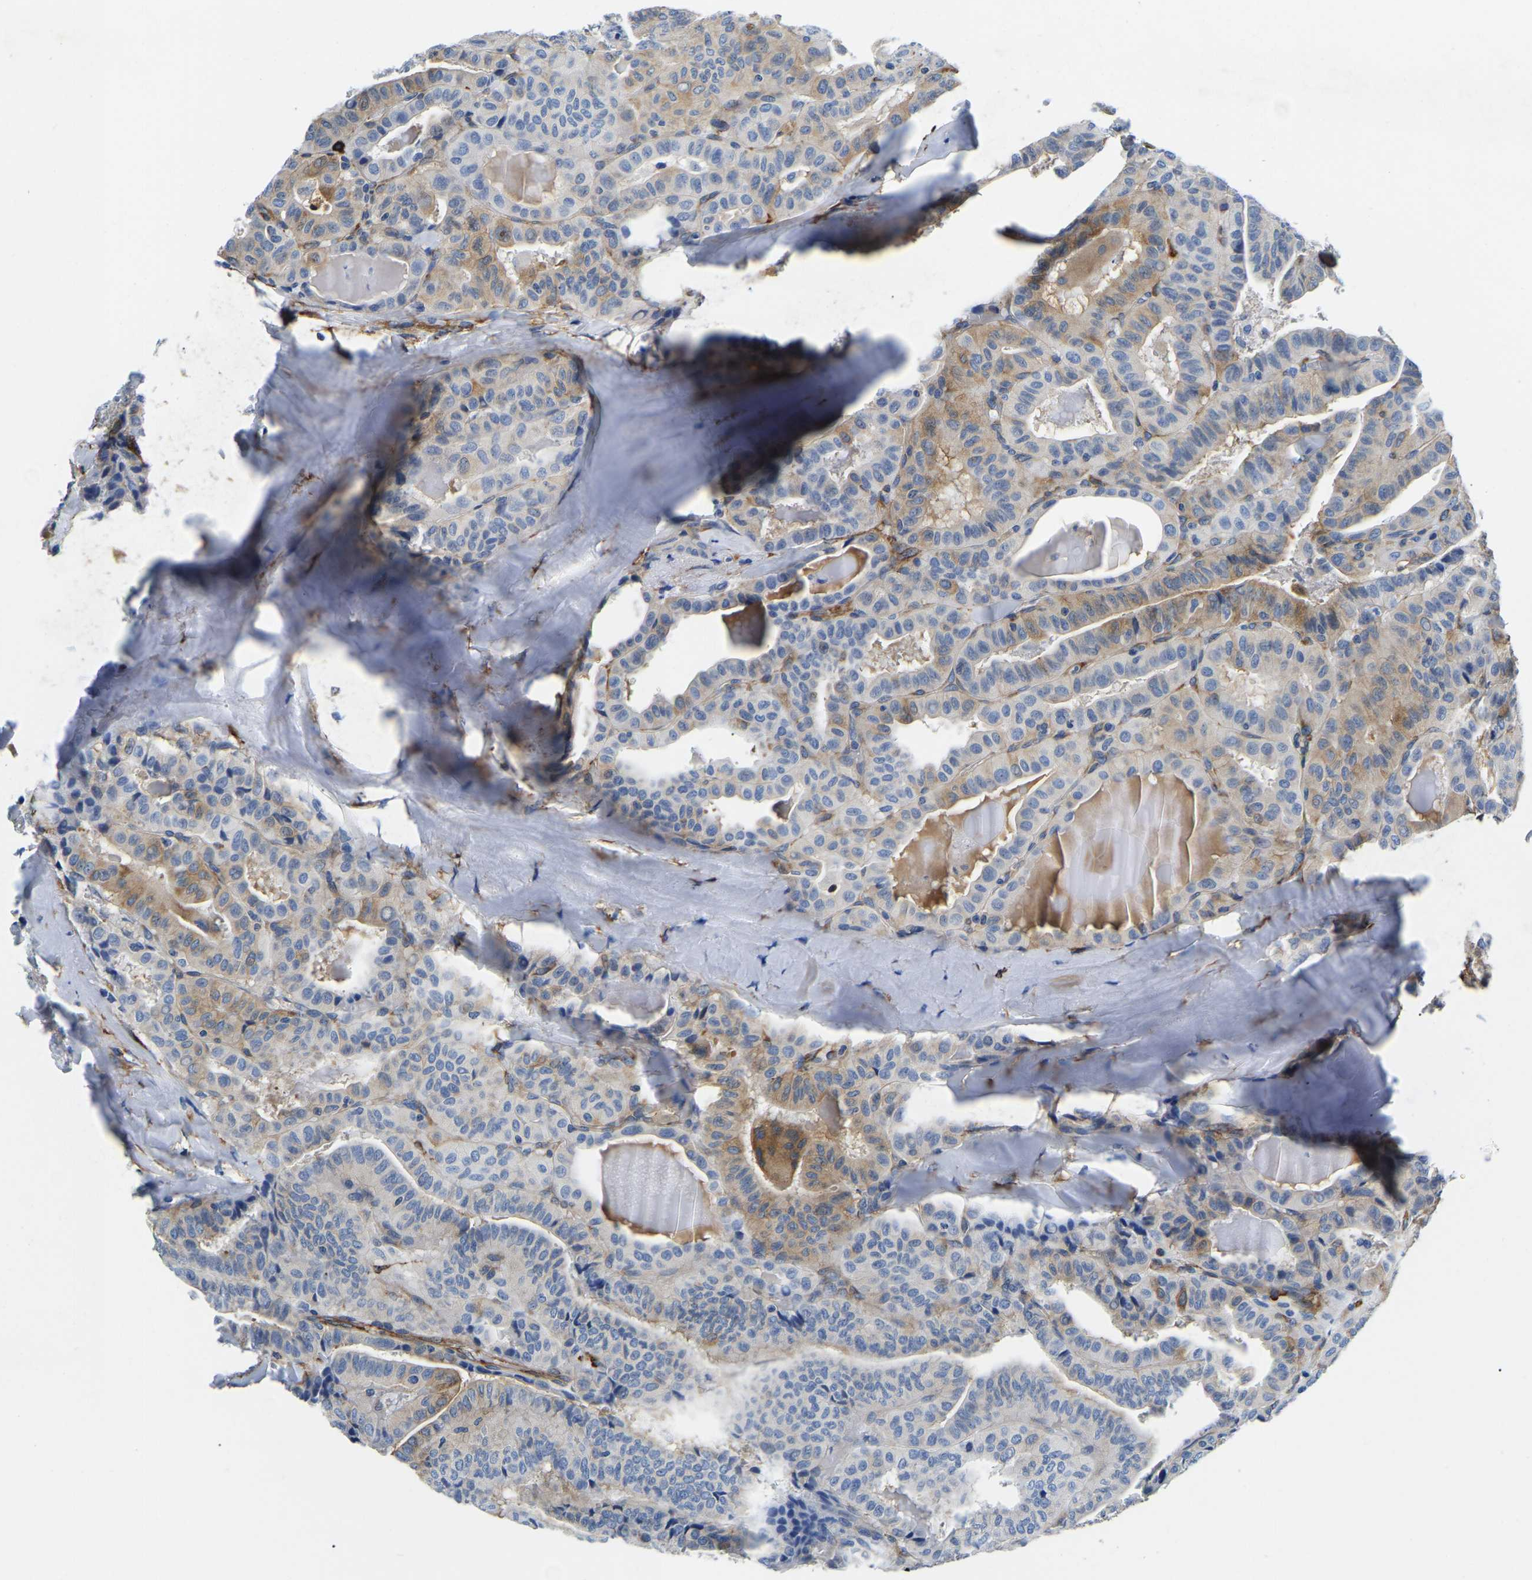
{"staining": {"intensity": "weak", "quantity": "<25%", "location": "cytoplasmic/membranous"}, "tissue": "thyroid cancer", "cell_type": "Tumor cells", "image_type": "cancer", "snomed": [{"axis": "morphology", "description": "Papillary adenocarcinoma, NOS"}, {"axis": "topography", "description": "Thyroid gland"}], "caption": "High power microscopy image of an immunohistochemistry photomicrograph of thyroid cancer, revealing no significant expression in tumor cells.", "gene": "DUSP8", "patient": {"sex": "male", "age": 77}}